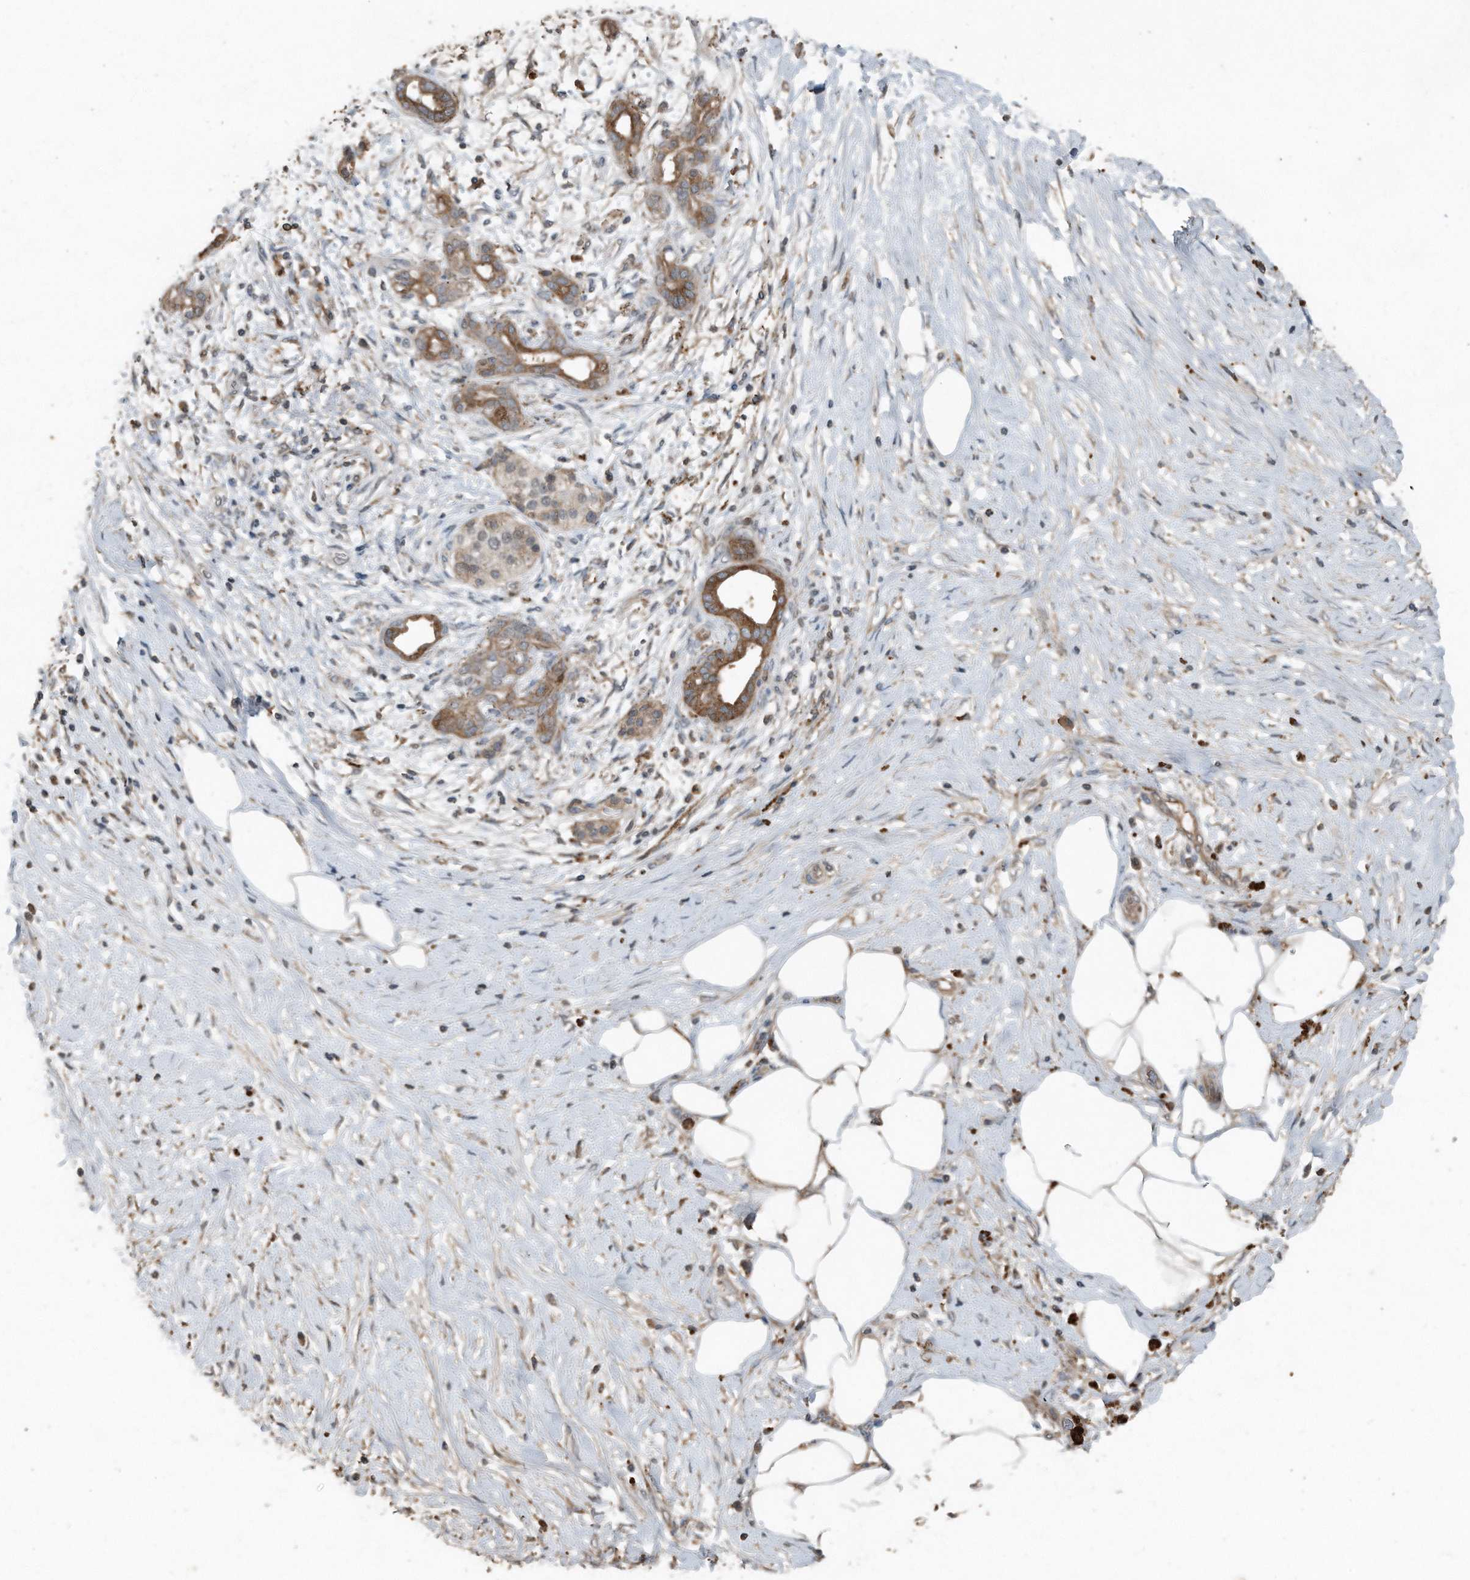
{"staining": {"intensity": "moderate", "quantity": ">75%", "location": "cytoplasmic/membranous"}, "tissue": "pancreatic cancer", "cell_type": "Tumor cells", "image_type": "cancer", "snomed": [{"axis": "morphology", "description": "Adenocarcinoma, NOS"}, {"axis": "topography", "description": "Pancreas"}], "caption": "Human pancreatic cancer (adenocarcinoma) stained with a brown dye demonstrates moderate cytoplasmic/membranous positive positivity in about >75% of tumor cells.", "gene": "C9", "patient": {"sex": "male", "age": 58}}